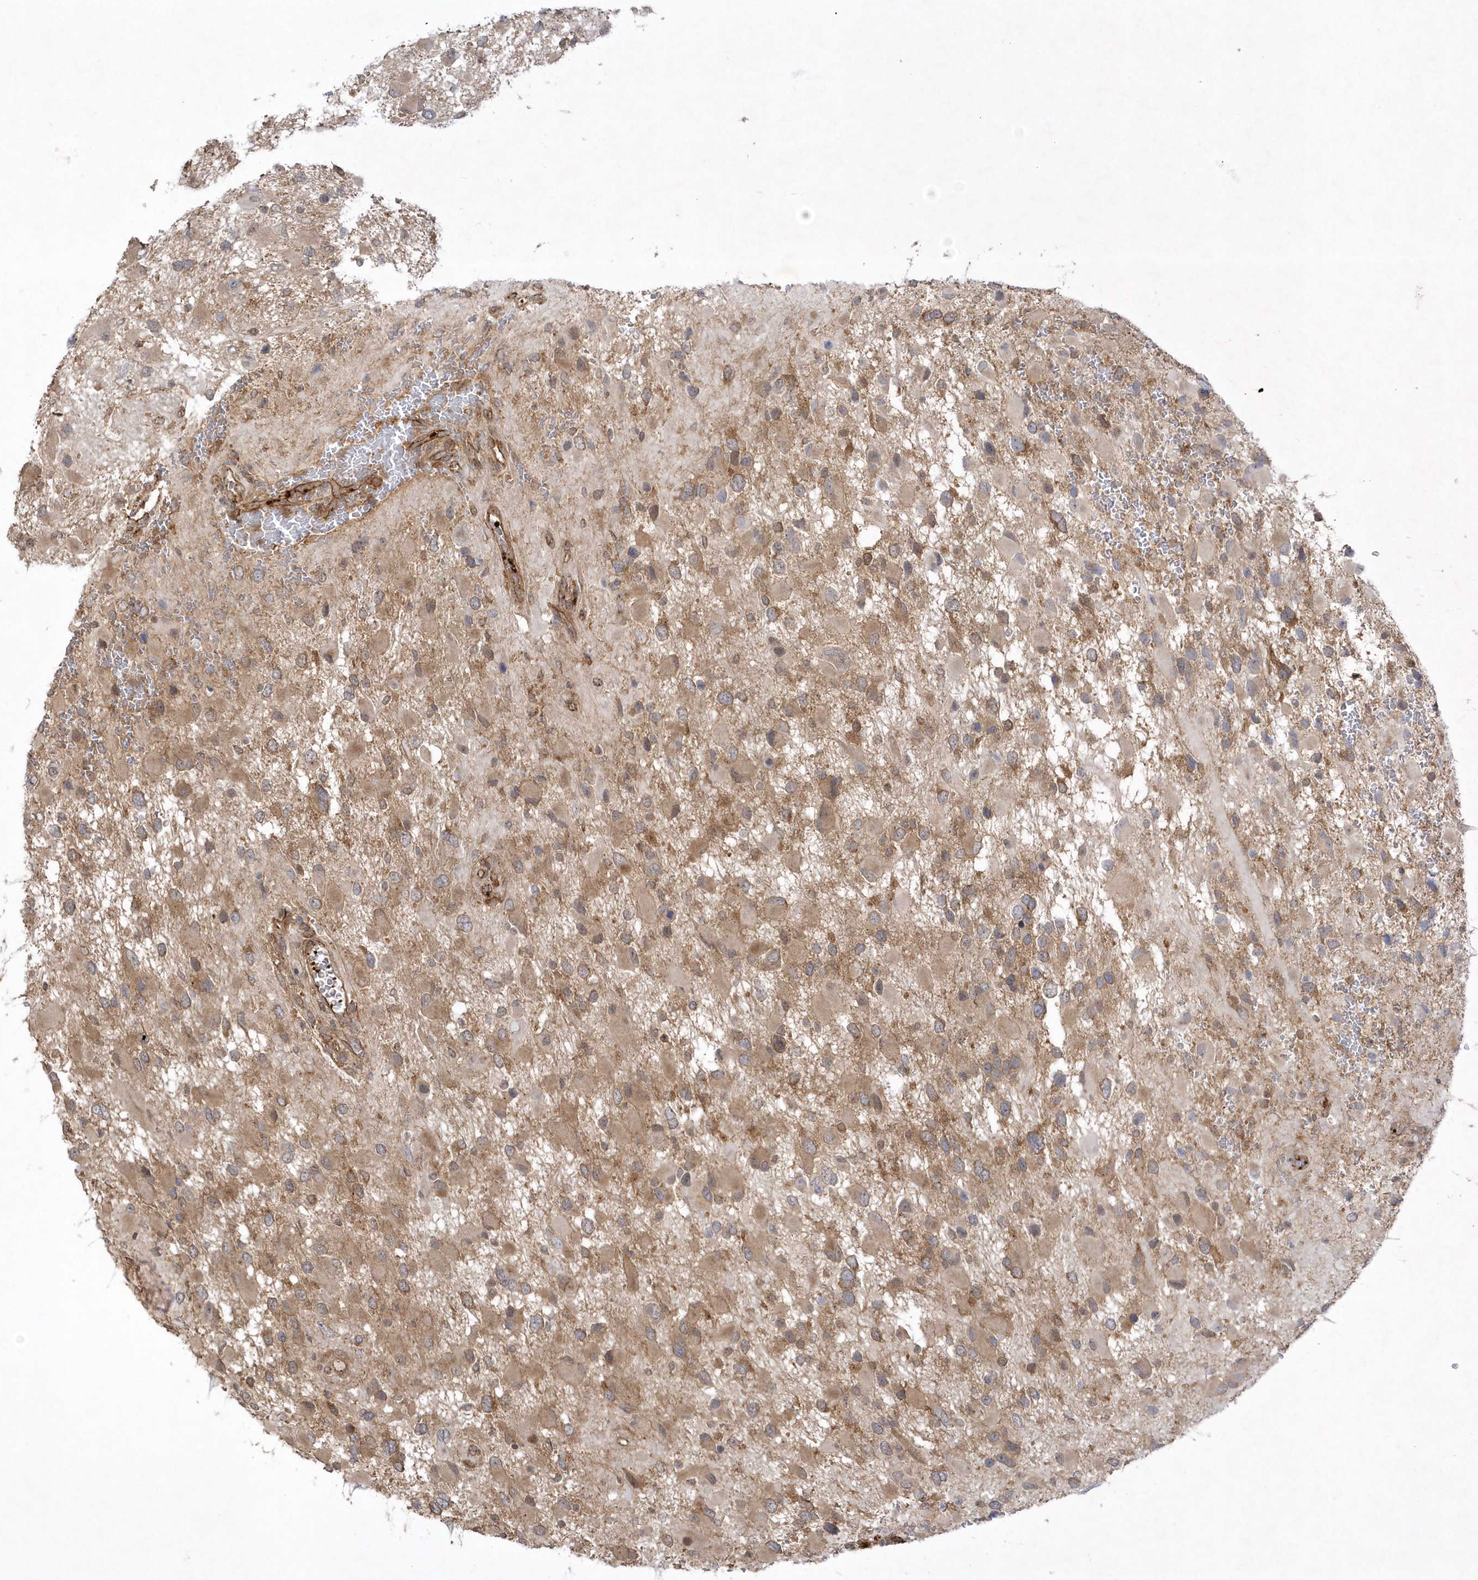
{"staining": {"intensity": "moderate", "quantity": "25%-75%", "location": "cytoplasmic/membranous"}, "tissue": "glioma", "cell_type": "Tumor cells", "image_type": "cancer", "snomed": [{"axis": "morphology", "description": "Glioma, malignant, High grade"}, {"axis": "topography", "description": "Brain"}], "caption": "Malignant high-grade glioma was stained to show a protein in brown. There is medium levels of moderate cytoplasmic/membranous positivity in approximately 25%-75% of tumor cells.", "gene": "NAF1", "patient": {"sex": "male", "age": 53}}